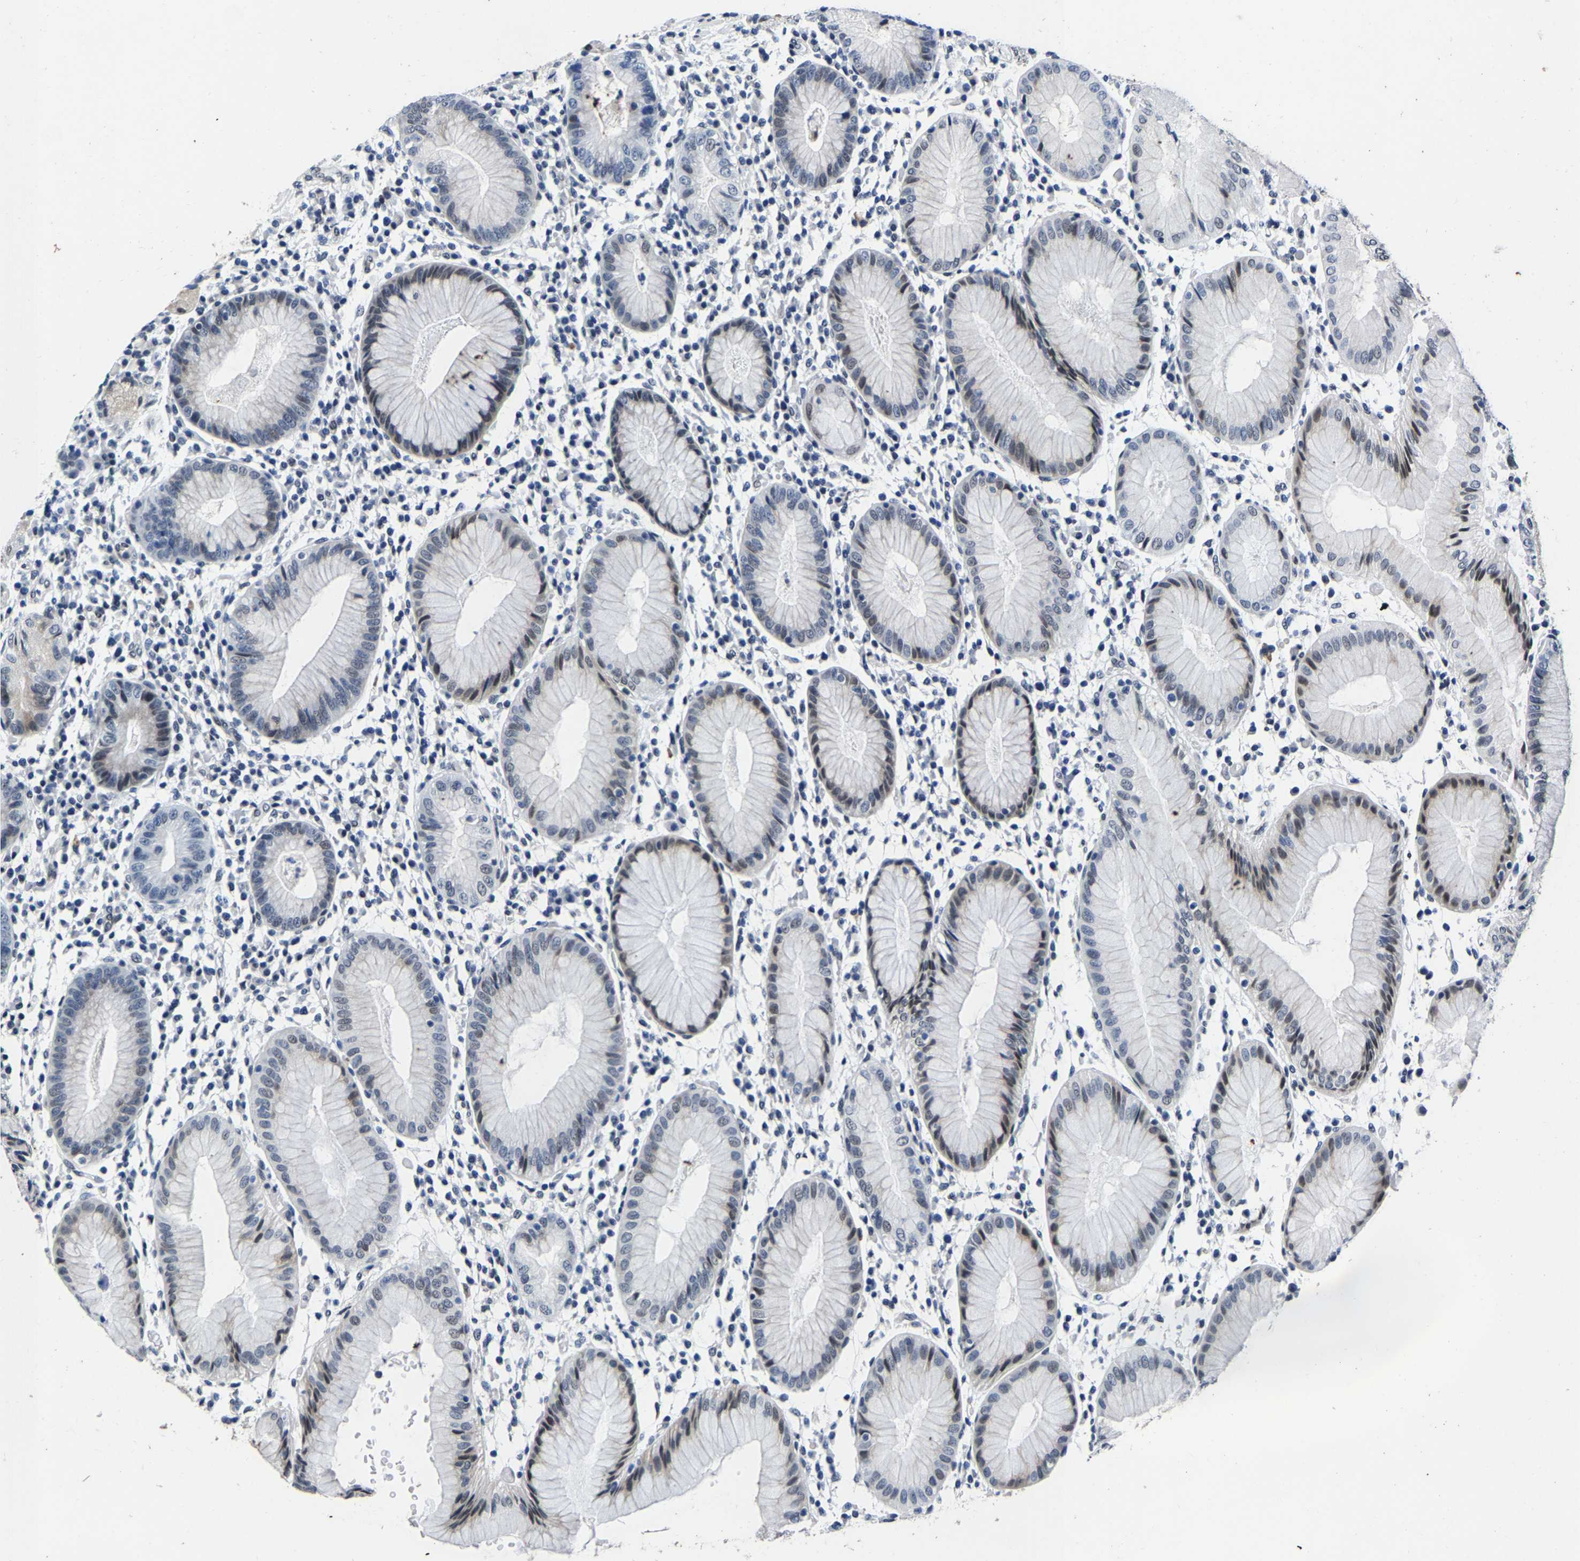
{"staining": {"intensity": "moderate", "quantity": "25%-75%", "location": "cytoplasmic/membranous,nuclear"}, "tissue": "stomach", "cell_type": "Glandular cells", "image_type": "normal", "snomed": [{"axis": "morphology", "description": "Normal tissue, NOS"}, {"axis": "topography", "description": "Stomach"}, {"axis": "topography", "description": "Stomach, lower"}], "caption": "Stomach stained for a protein (brown) shows moderate cytoplasmic/membranous,nuclear positive positivity in about 25%-75% of glandular cells.", "gene": "UBN2", "patient": {"sex": "female", "age": 75}}